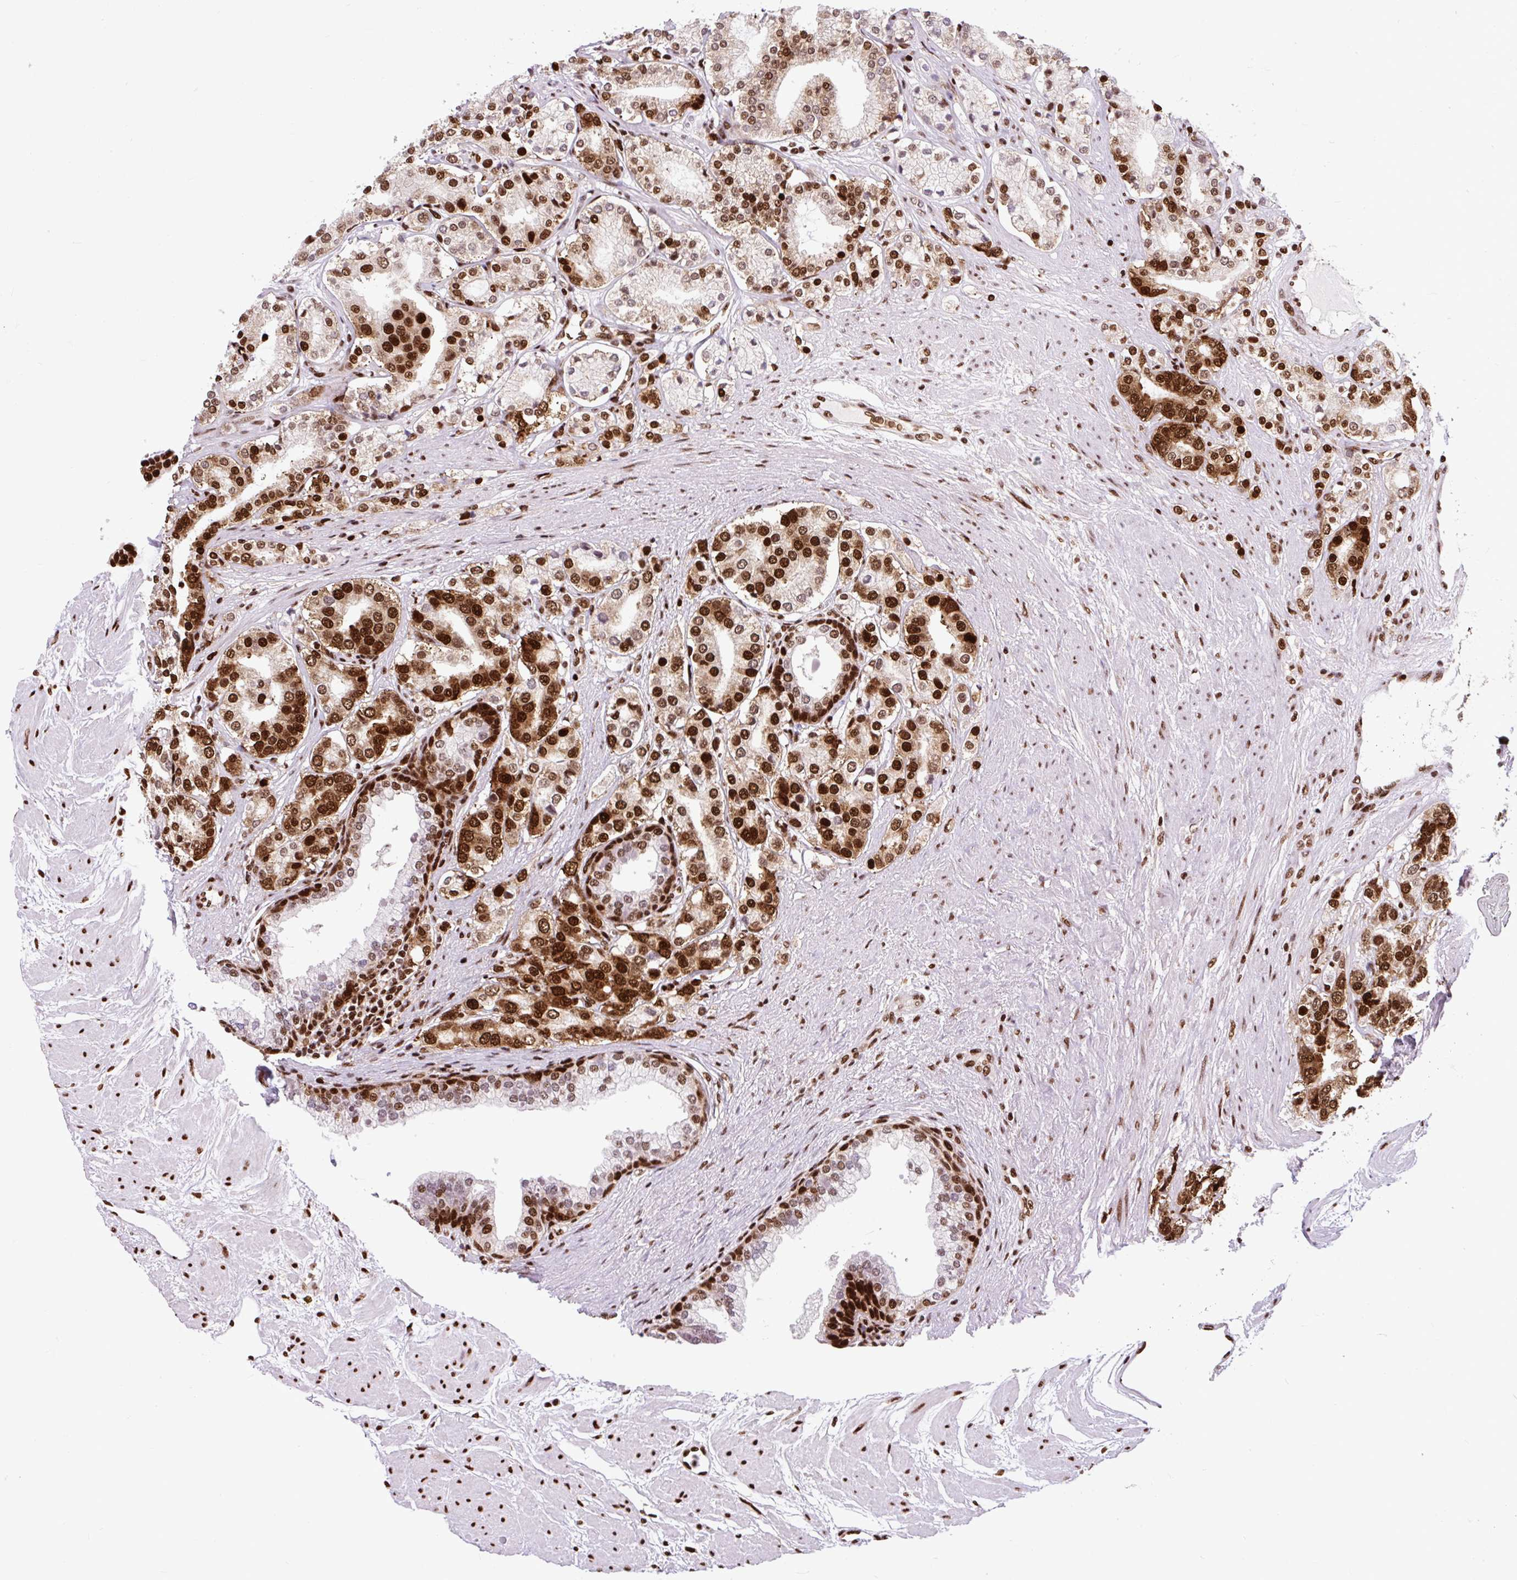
{"staining": {"intensity": "strong", "quantity": ">75%", "location": "nuclear"}, "tissue": "prostate cancer", "cell_type": "Tumor cells", "image_type": "cancer", "snomed": [{"axis": "morphology", "description": "Adenocarcinoma, High grade"}, {"axis": "topography", "description": "Prostate"}], "caption": "An immunohistochemistry (IHC) histopathology image of neoplastic tissue is shown. Protein staining in brown highlights strong nuclear positivity in prostate cancer within tumor cells.", "gene": "FUS", "patient": {"sex": "male", "age": 58}}